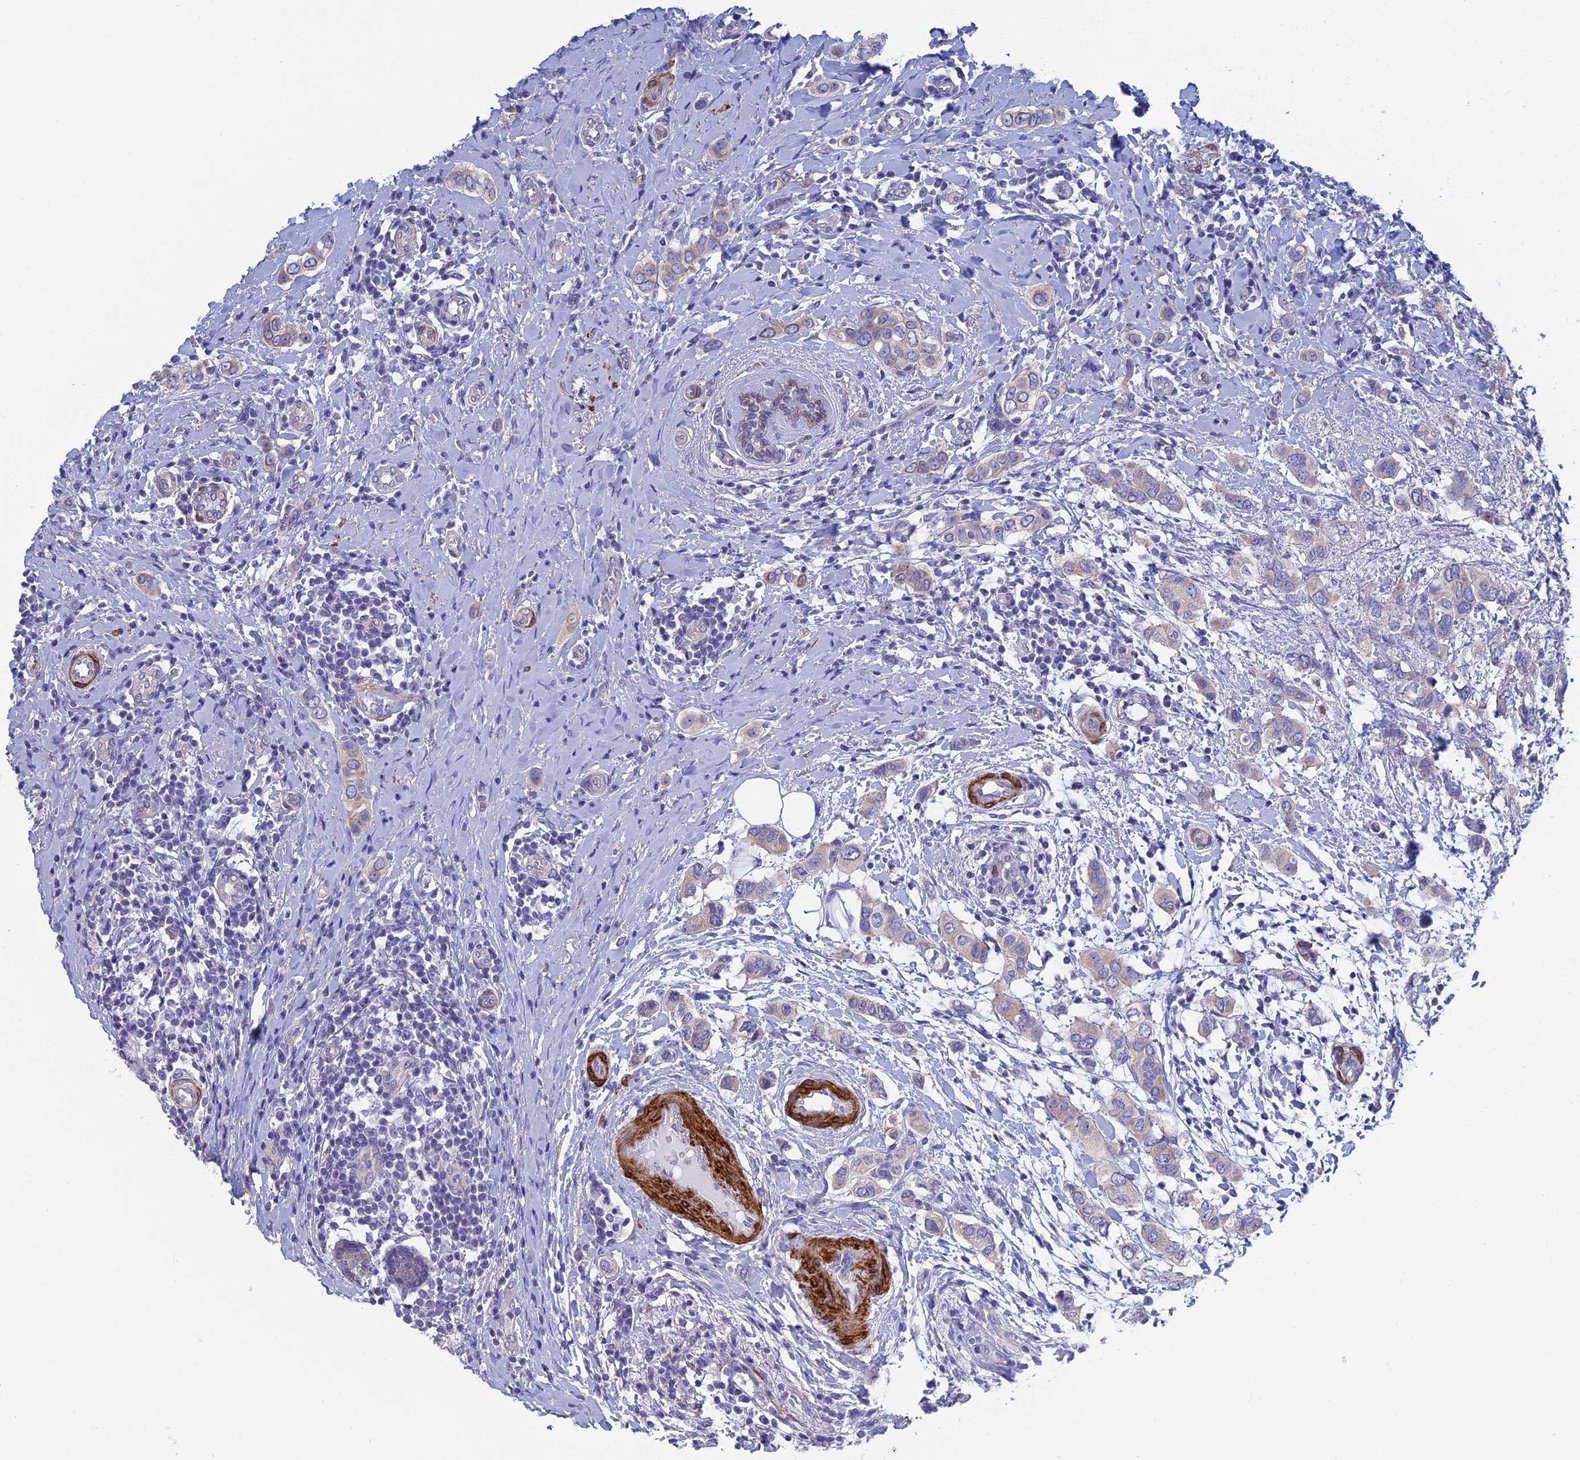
{"staining": {"intensity": "weak", "quantity": "<25%", "location": "cytoplasmic/membranous"}, "tissue": "breast cancer", "cell_type": "Tumor cells", "image_type": "cancer", "snomed": [{"axis": "morphology", "description": "Lobular carcinoma"}, {"axis": "topography", "description": "Breast"}], "caption": "Immunohistochemistry histopathology image of human breast cancer (lobular carcinoma) stained for a protein (brown), which exhibits no staining in tumor cells. (DAB immunohistochemistry visualized using brightfield microscopy, high magnification).", "gene": "PCDHA8", "patient": {"sex": "female", "age": 51}}